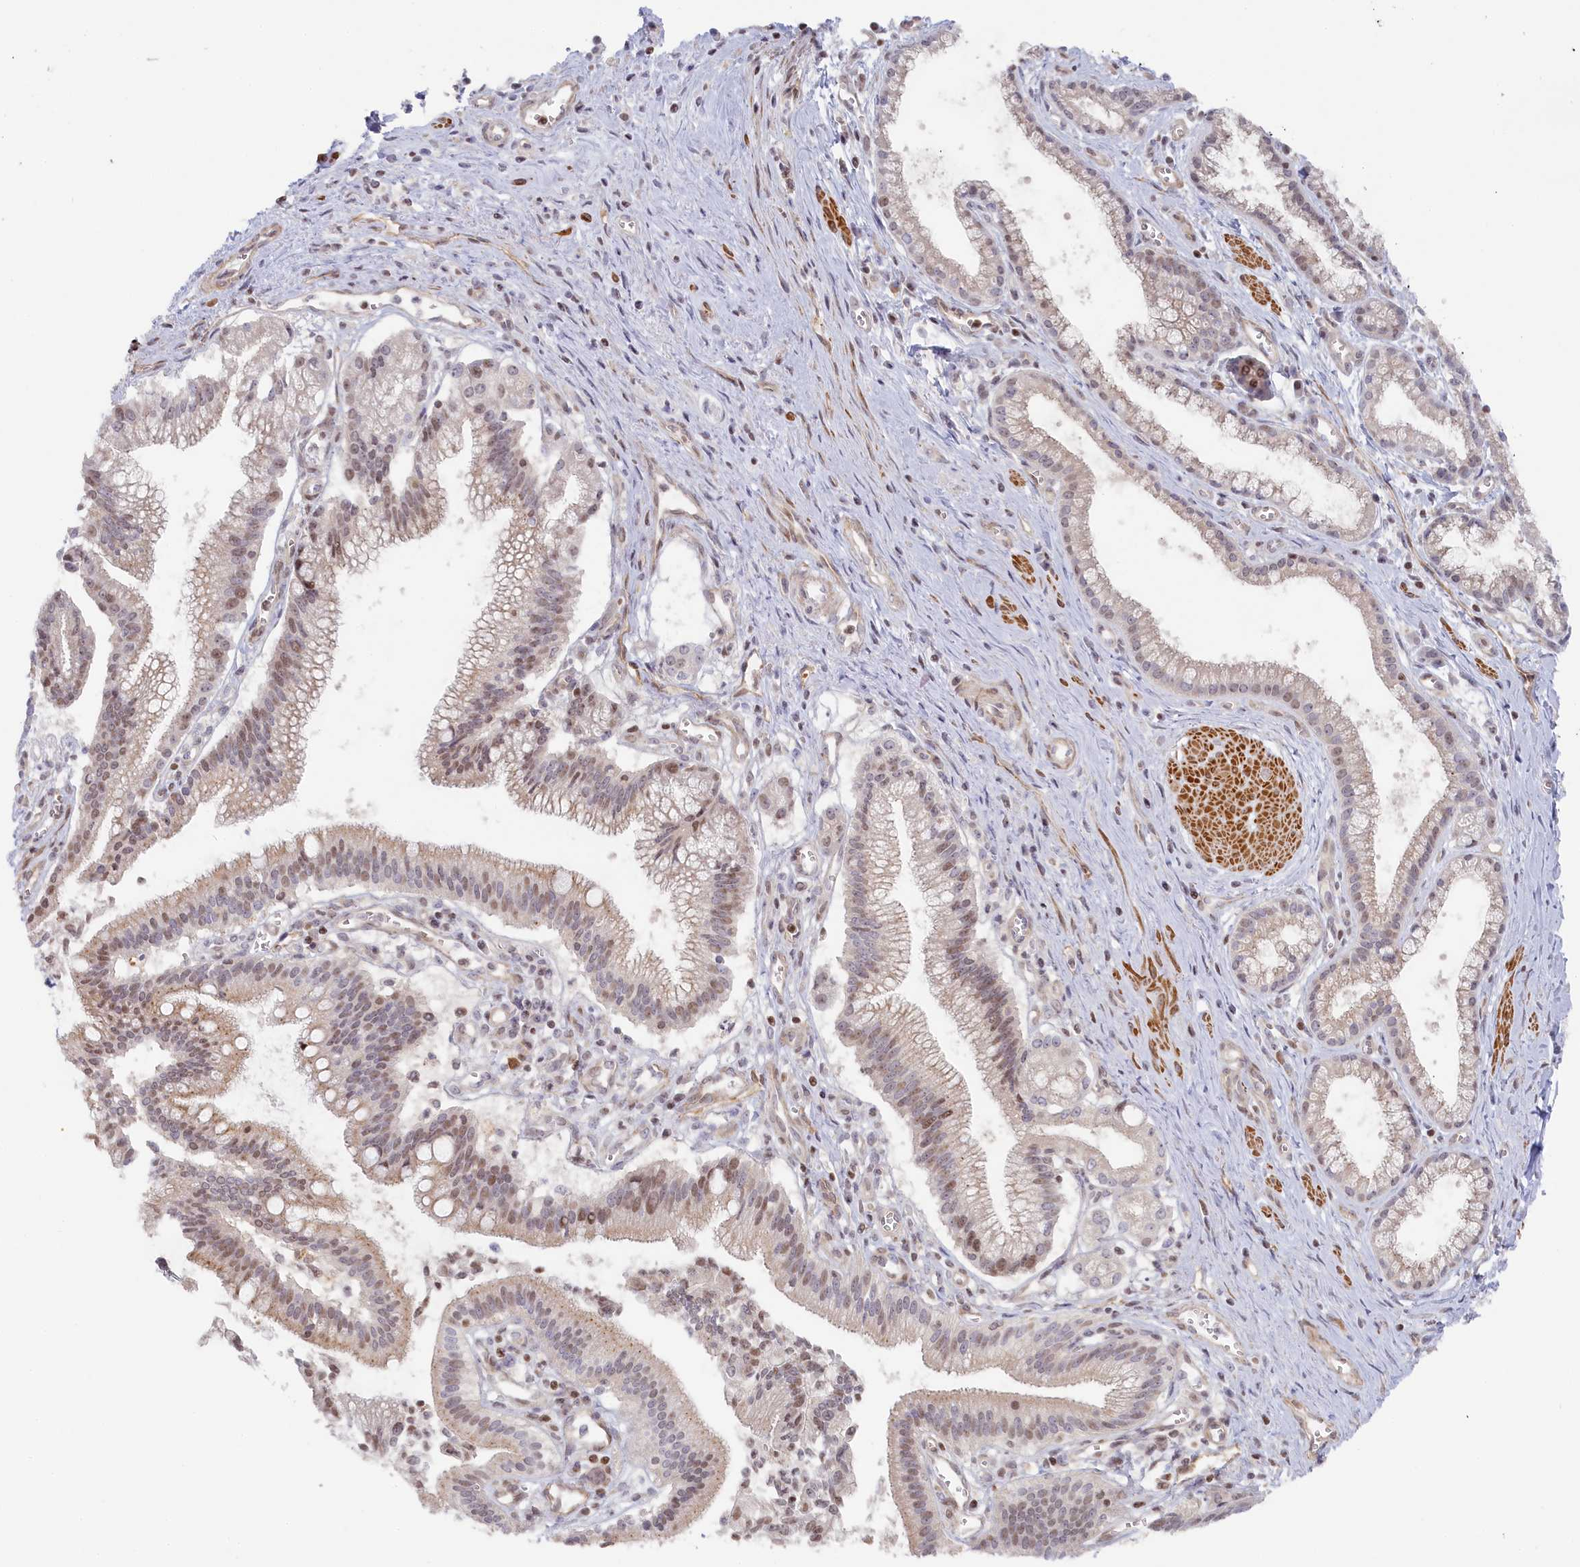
{"staining": {"intensity": "weak", "quantity": ">75%", "location": "nuclear"}, "tissue": "pancreatic cancer", "cell_type": "Tumor cells", "image_type": "cancer", "snomed": [{"axis": "morphology", "description": "Adenocarcinoma, NOS"}, {"axis": "topography", "description": "Pancreas"}], "caption": "Tumor cells demonstrate weak nuclear staining in approximately >75% of cells in adenocarcinoma (pancreatic).", "gene": "INTS4", "patient": {"sex": "male", "age": 78}}